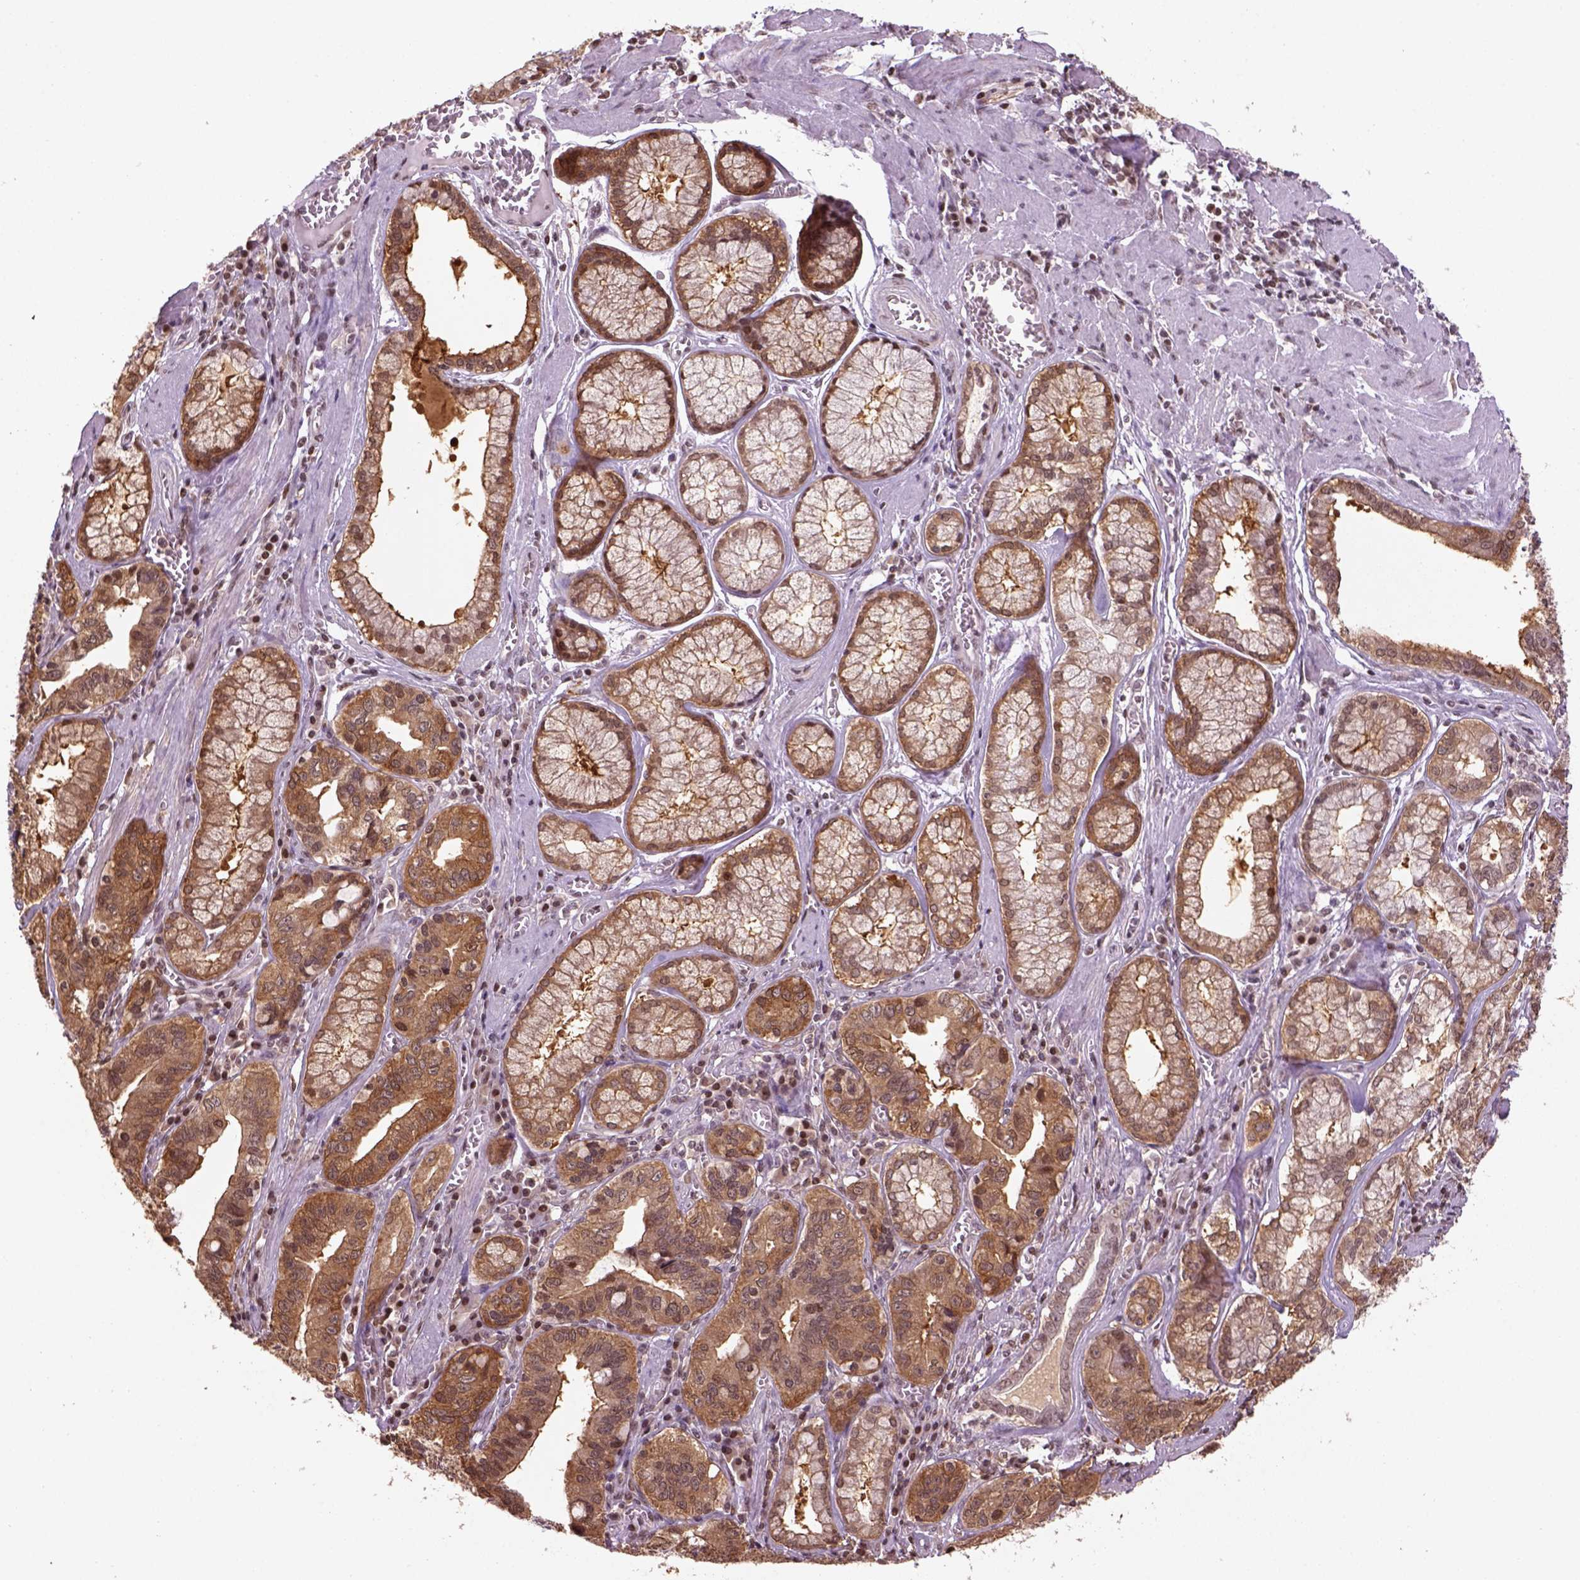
{"staining": {"intensity": "moderate", "quantity": ">75%", "location": "cytoplasmic/membranous"}, "tissue": "stomach cancer", "cell_type": "Tumor cells", "image_type": "cancer", "snomed": [{"axis": "morphology", "description": "Adenocarcinoma, NOS"}, {"axis": "topography", "description": "Stomach, lower"}], "caption": "Immunohistochemistry image of neoplastic tissue: human adenocarcinoma (stomach) stained using immunohistochemistry (IHC) reveals medium levels of moderate protein expression localized specifically in the cytoplasmic/membranous of tumor cells, appearing as a cytoplasmic/membranous brown color.", "gene": "GOT1", "patient": {"sex": "female", "age": 76}}